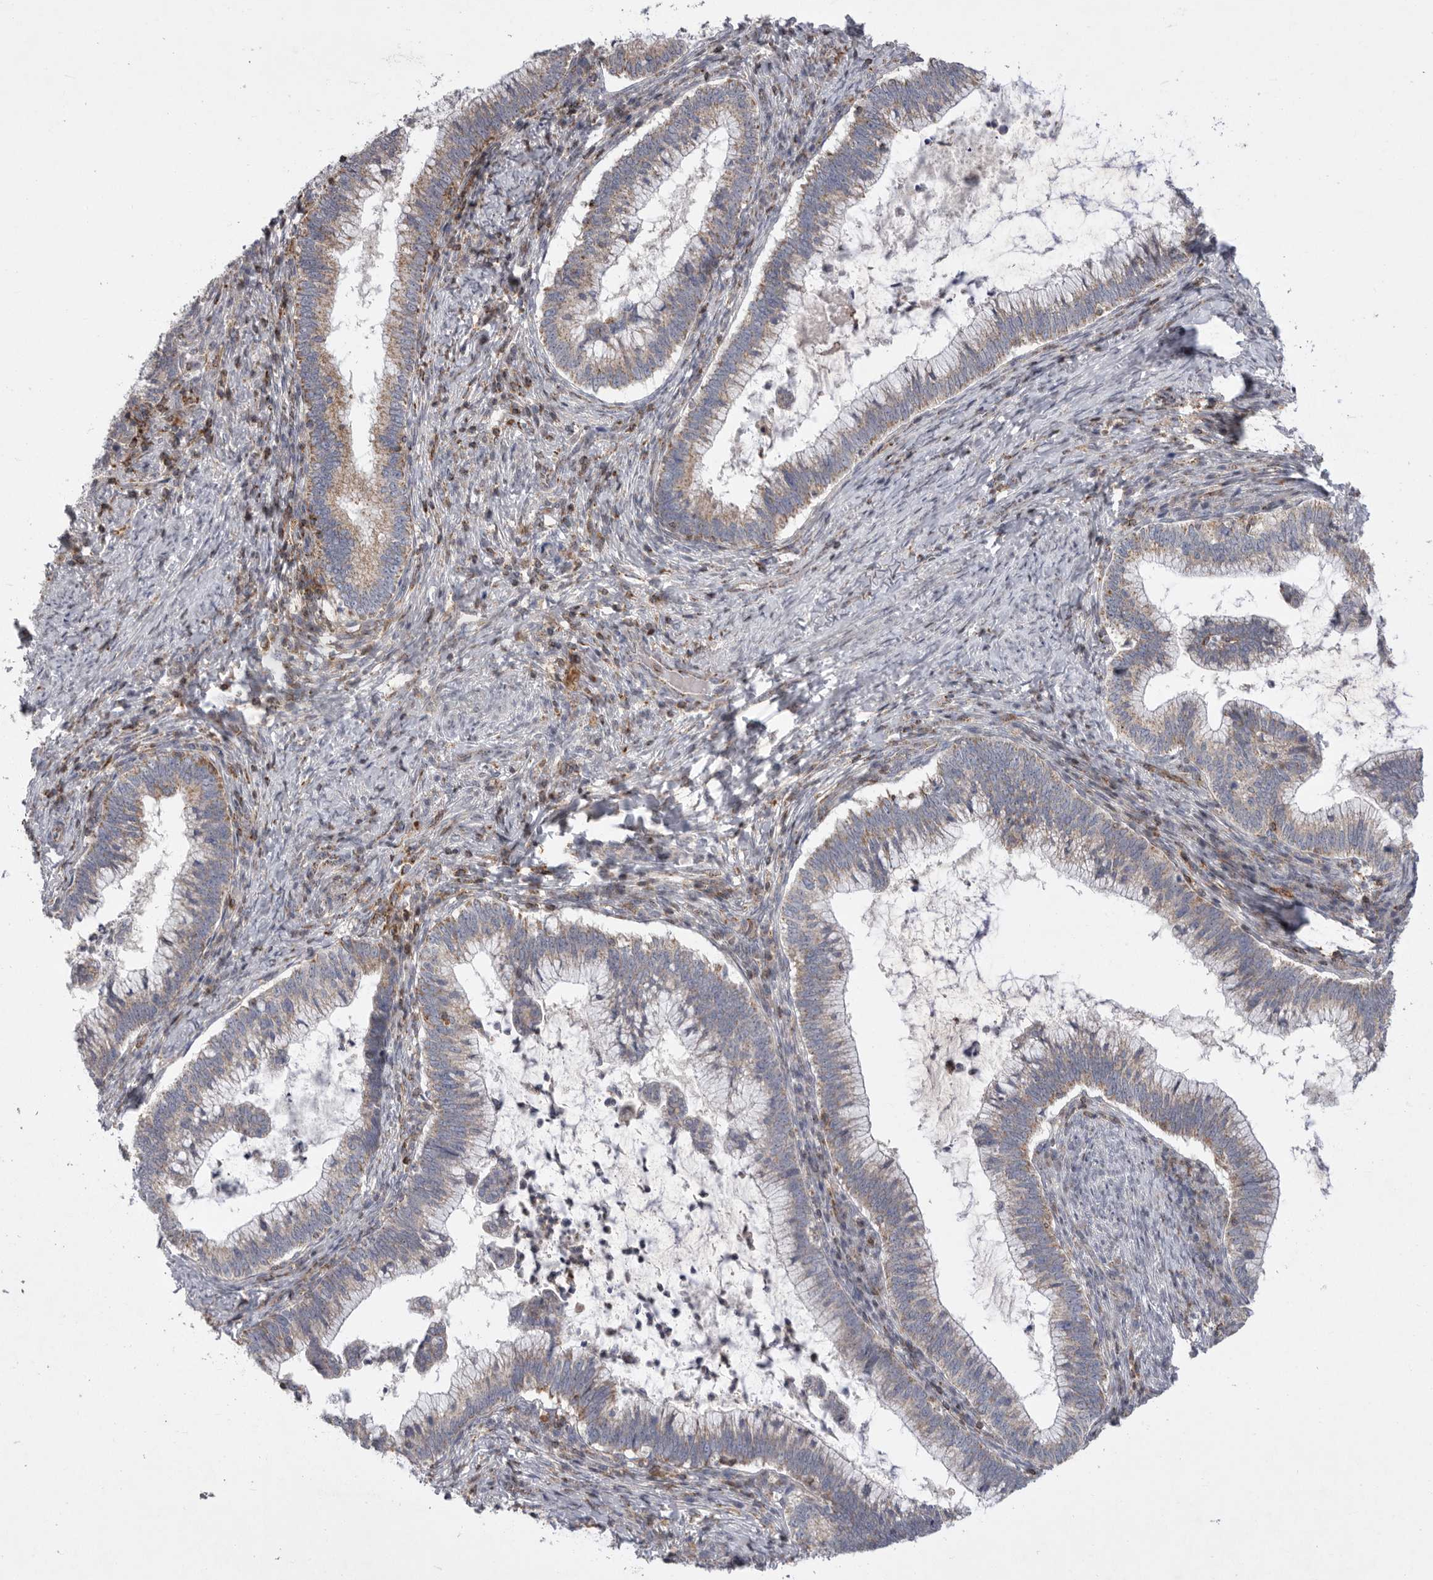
{"staining": {"intensity": "weak", "quantity": "25%-75%", "location": "cytoplasmic/membranous"}, "tissue": "cervical cancer", "cell_type": "Tumor cells", "image_type": "cancer", "snomed": [{"axis": "morphology", "description": "Adenocarcinoma, NOS"}, {"axis": "topography", "description": "Cervix"}], "caption": "Protein expression analysis of human cervical adenocarcinoma reveals weak cytoplasmic/membranous staining in about 25%-75% of tumor cells. The staining was performed using DAB to visualize the protein expression in brown, while the nuclei were stained in blue with hematoxylin (Magnification: 20x).", "gene": "MPZL1", "patient": {"sex": "female", "age": 36}}